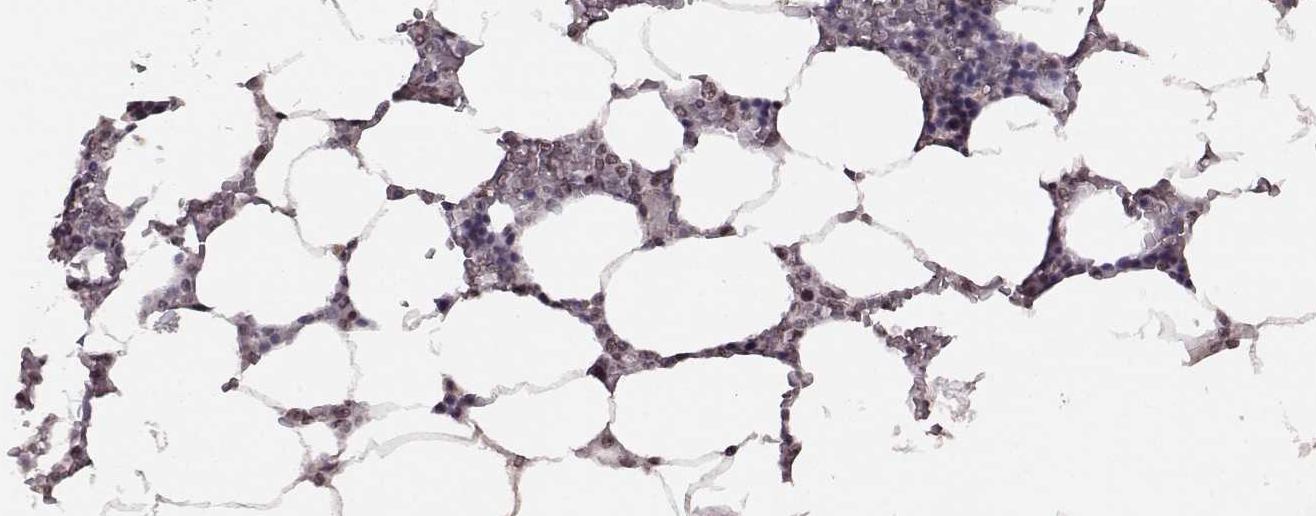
{"staining": {"intensity": "weak", "quantity": "<25%", "location": "cytoplasmic/membranous"}, "tissue": "bone marrow", "cell_type": "Hematopoietic cells", "image_type": "normal", "snomed": [{"axis": "morphology", "description": "Normal tissue, NOS"}, {"axis": "topography", "description": "Bone marrow"}], "caption": "This image is of unremarkable bone marrow stained with immunohistochemistry to label a protein in brown with the nuclei are counter-stained blue. There is no expression in hematopoietic cells.", "gene": "RRAGD", "patient": {"sex": "male", "age": 63}}